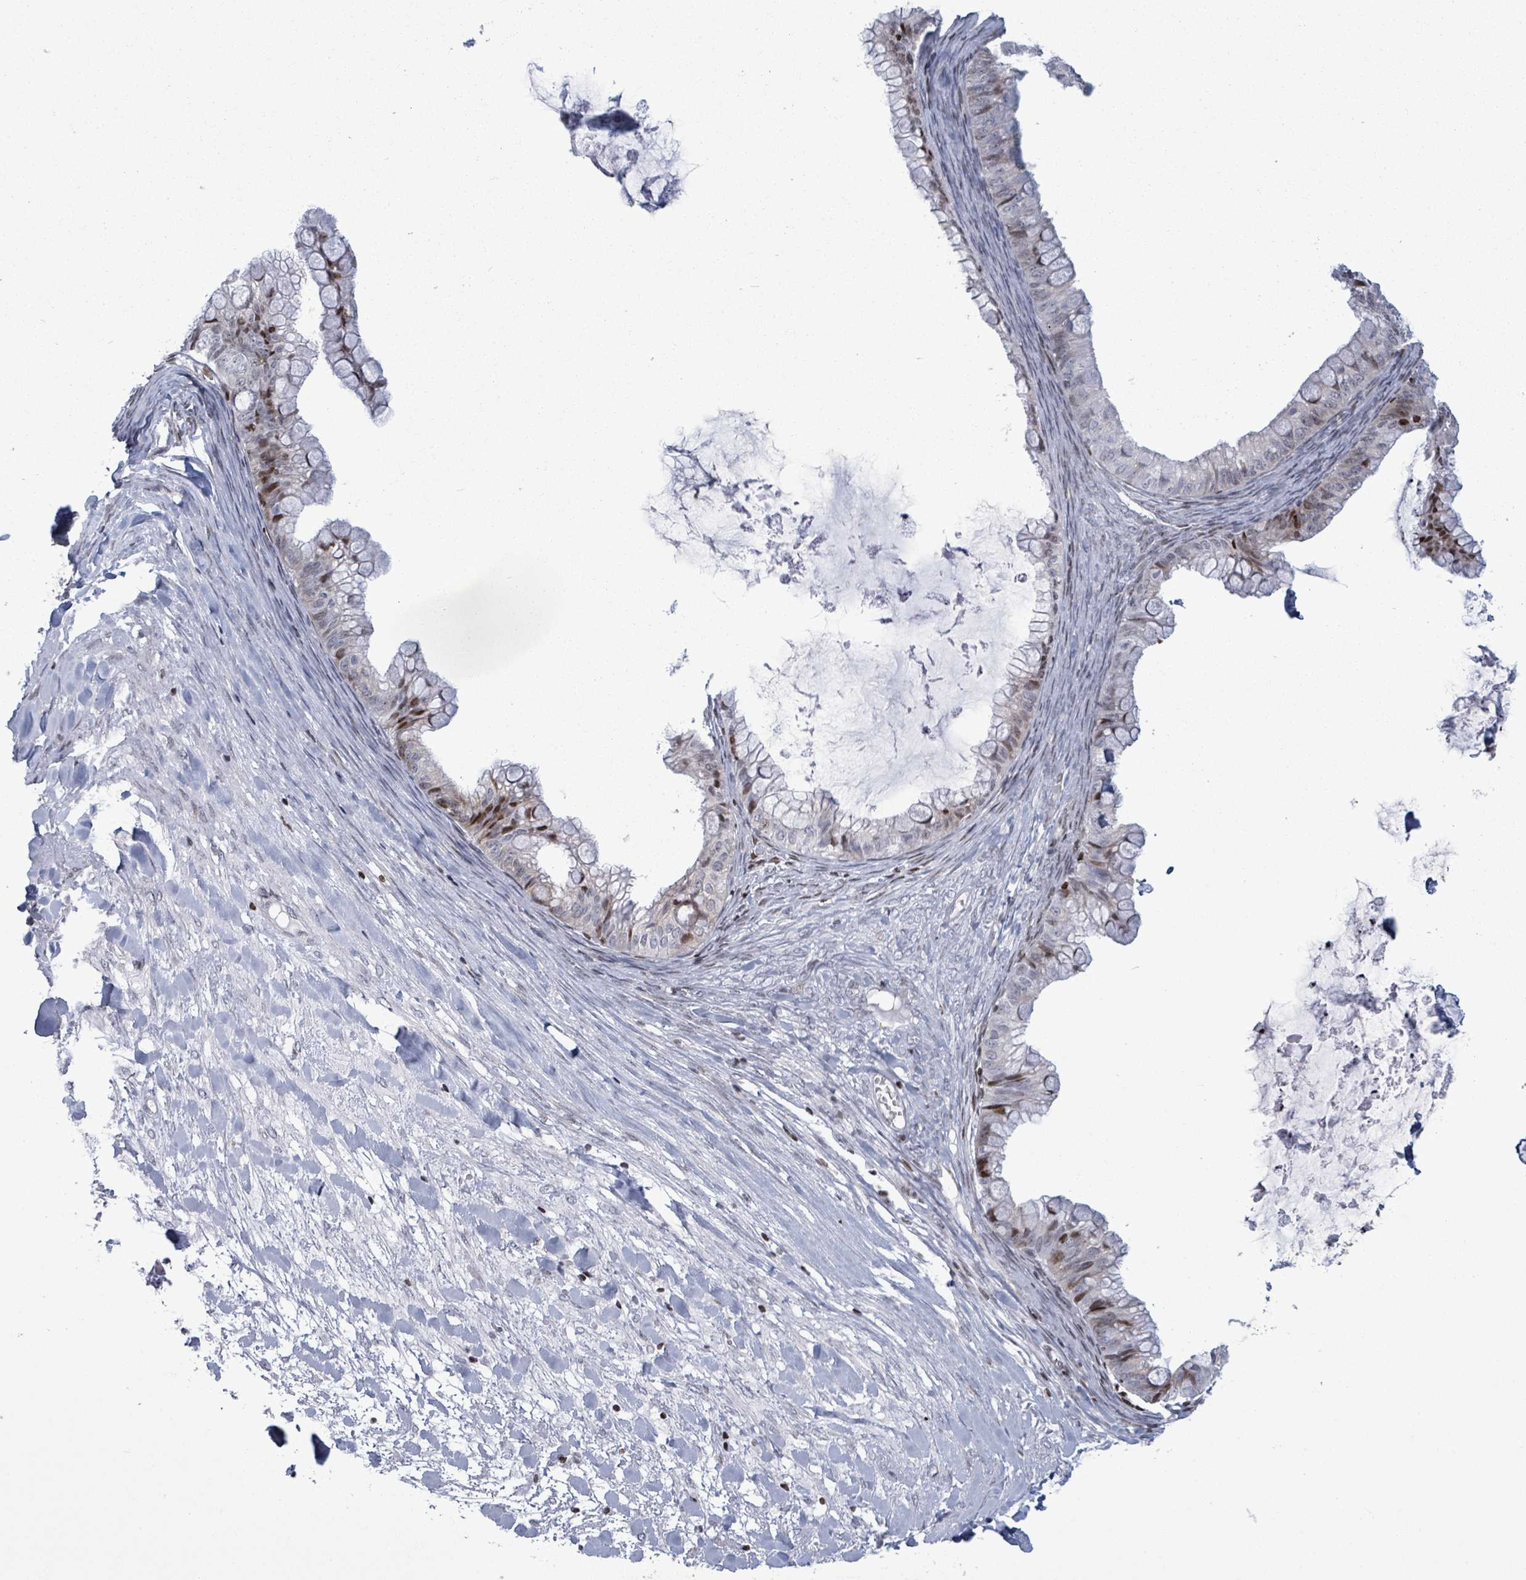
{"staining": {"intensity": "moderate", "quantity": "<25%", "location": "cytoplasmic/membranous,nuclear"}, "tissue": "ovarian cancer", "cell_type": "Tumor cells", "image_type": "cancer", "snomed": [{"axis": "morphology", "description": "Cystadenocarcinoma, mucinous, NOS"}, {"axis": "topography", "description": "Ovary"}], "caption": "Immunohistochemical staining of mucinous cystadenocarcinoma (ovarian) shows moderate cytoplasmic/membranous and nuclear protein expression in about <25% of tumor cells.", "gene": "FNDC4", "patient": {"sex": "female", "age": 35}}